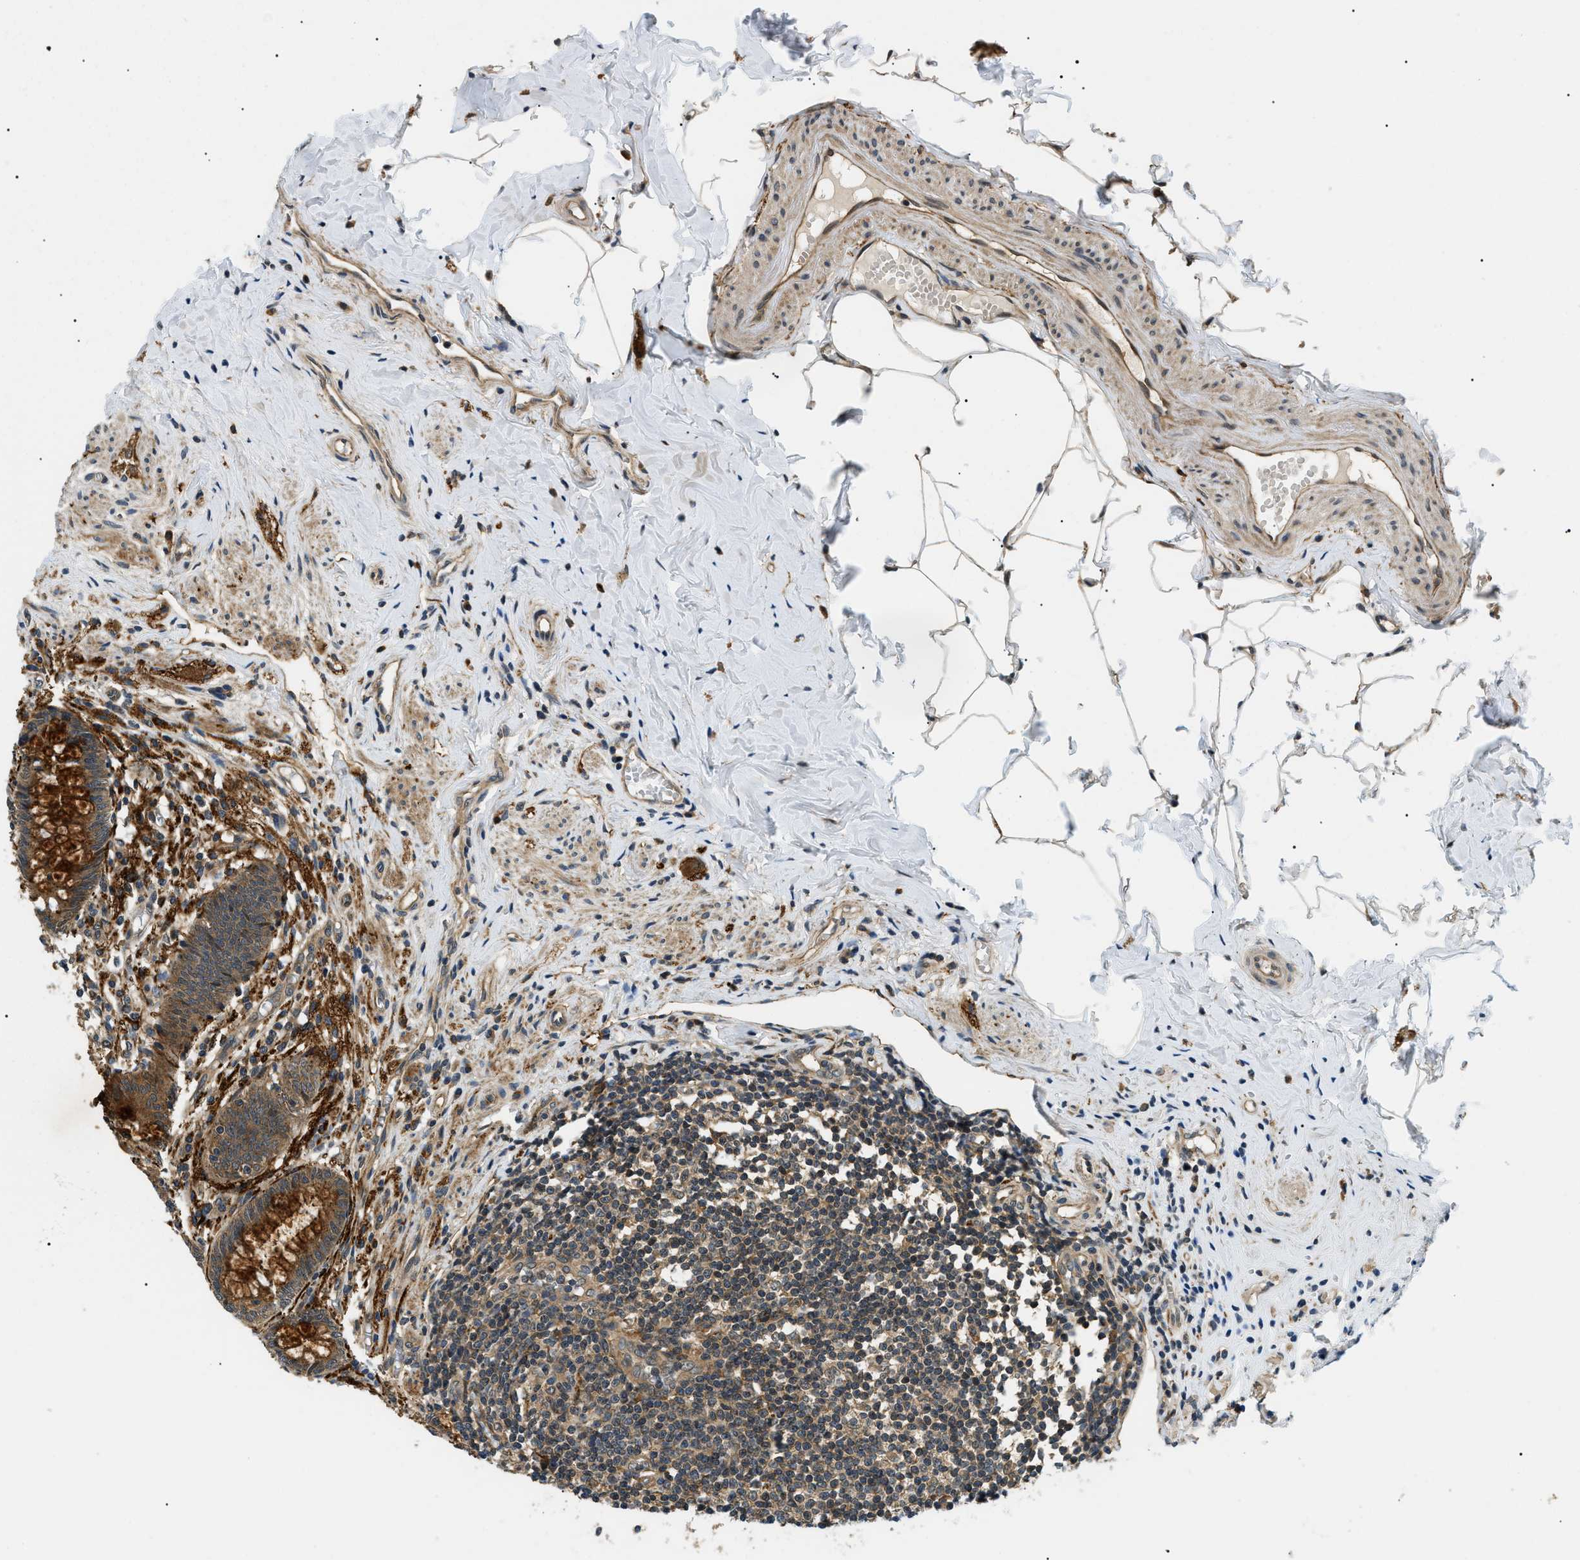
{"staining": {"intensity": "strong", "quantity": ">75%", "location": "cytoplasmic/membranous"}, "tissue": "appendix", "cell_type": "Glandular cells", "image_type": "normal", "snomed": [{"axis": "morphology", "description": "Normal tissue, NOS"}, {"axis": "topography", "description": "Appendix"}], "caption": "Immunohistochemical staining of unremarkable human appendix reveals strong cytoplasmic/membranous protein expression in about >75% of glandular cells.", "gene": "ATP6AP1", "patient": {"sex": "male", "age": 56}}